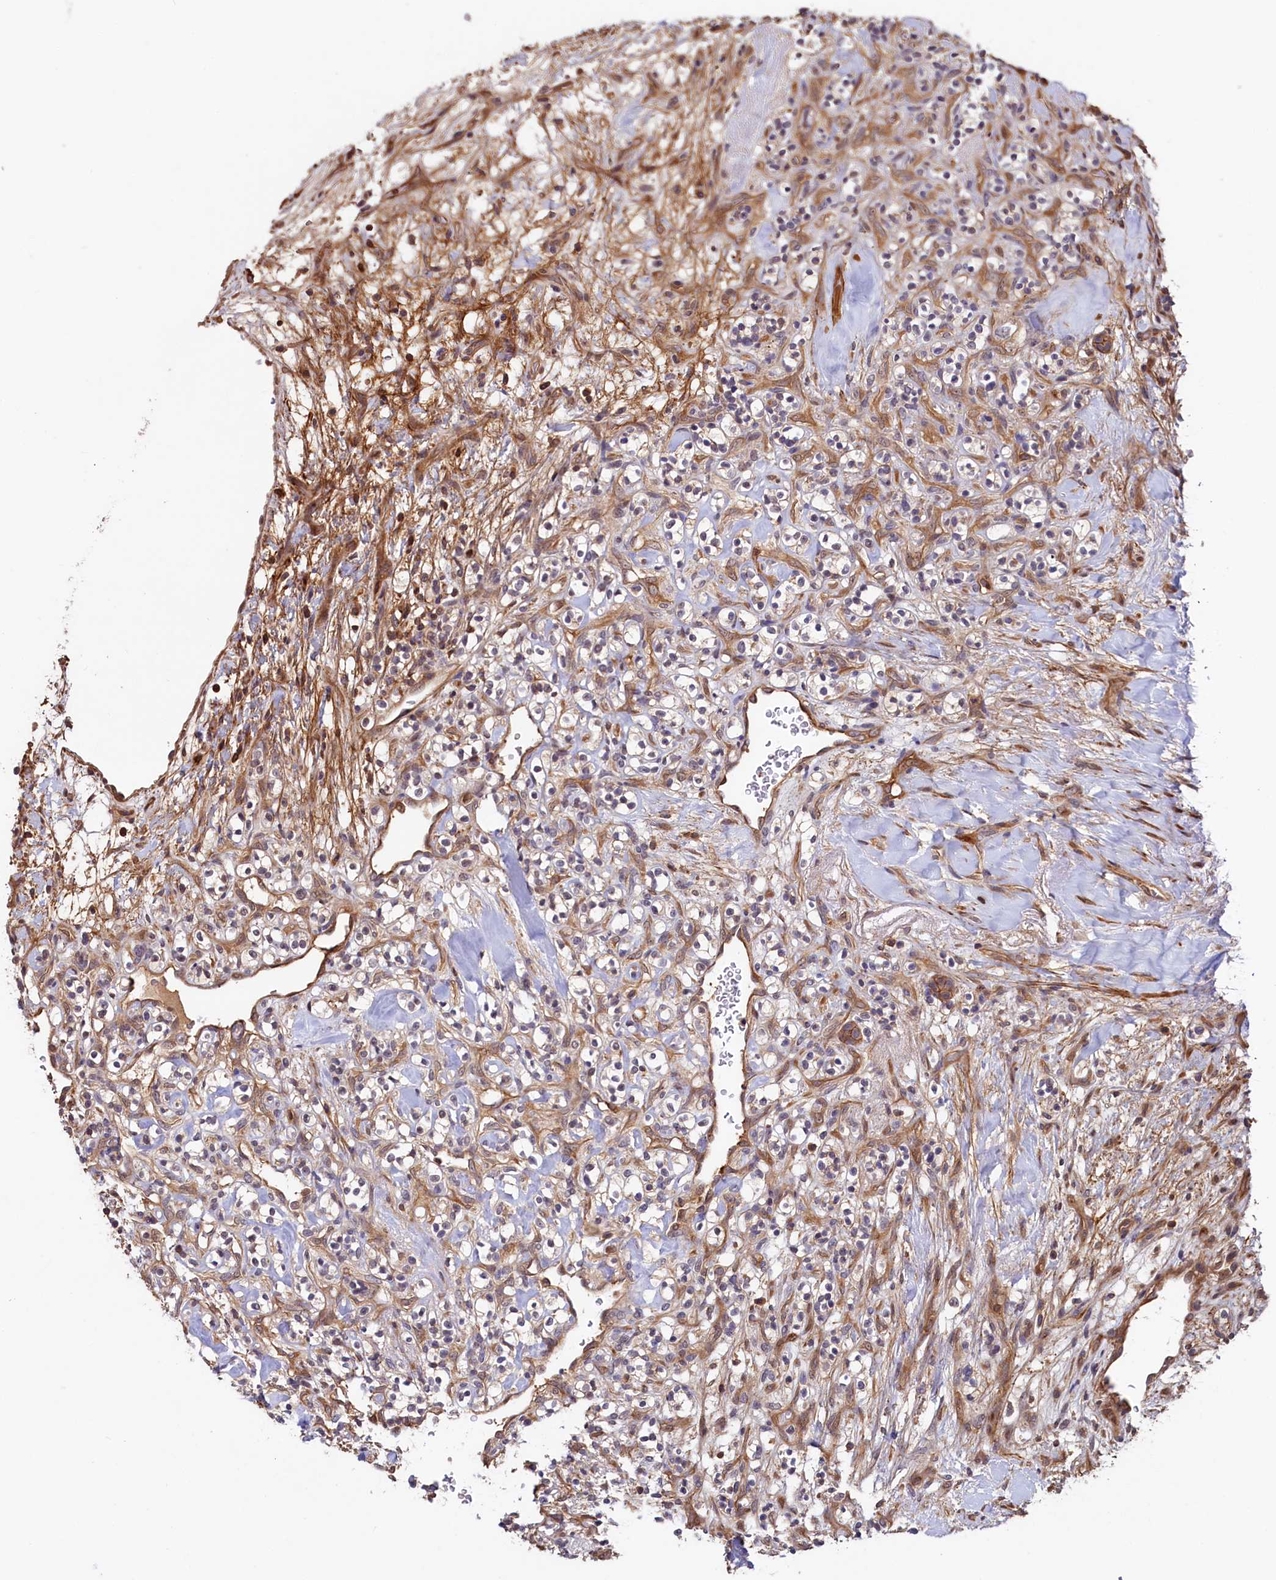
{"staining": {"intensity": "negative", "quantity": "none", "location": "none"}, "tissue": "renal cancer", "cell_type": "Tumor cells", "image_type": "cancer", "snomed": [{"axis": "morphology", "description": "Adenocarcinoma, NOS"}, {"axis": "topography", "description": "Kidney"}], "caption": "An image of renal cancer stained for a protein displays no brown staining in tumor cells.", "gene": "DUOXA1", "patient": {"sex": "male", "age": 77}}